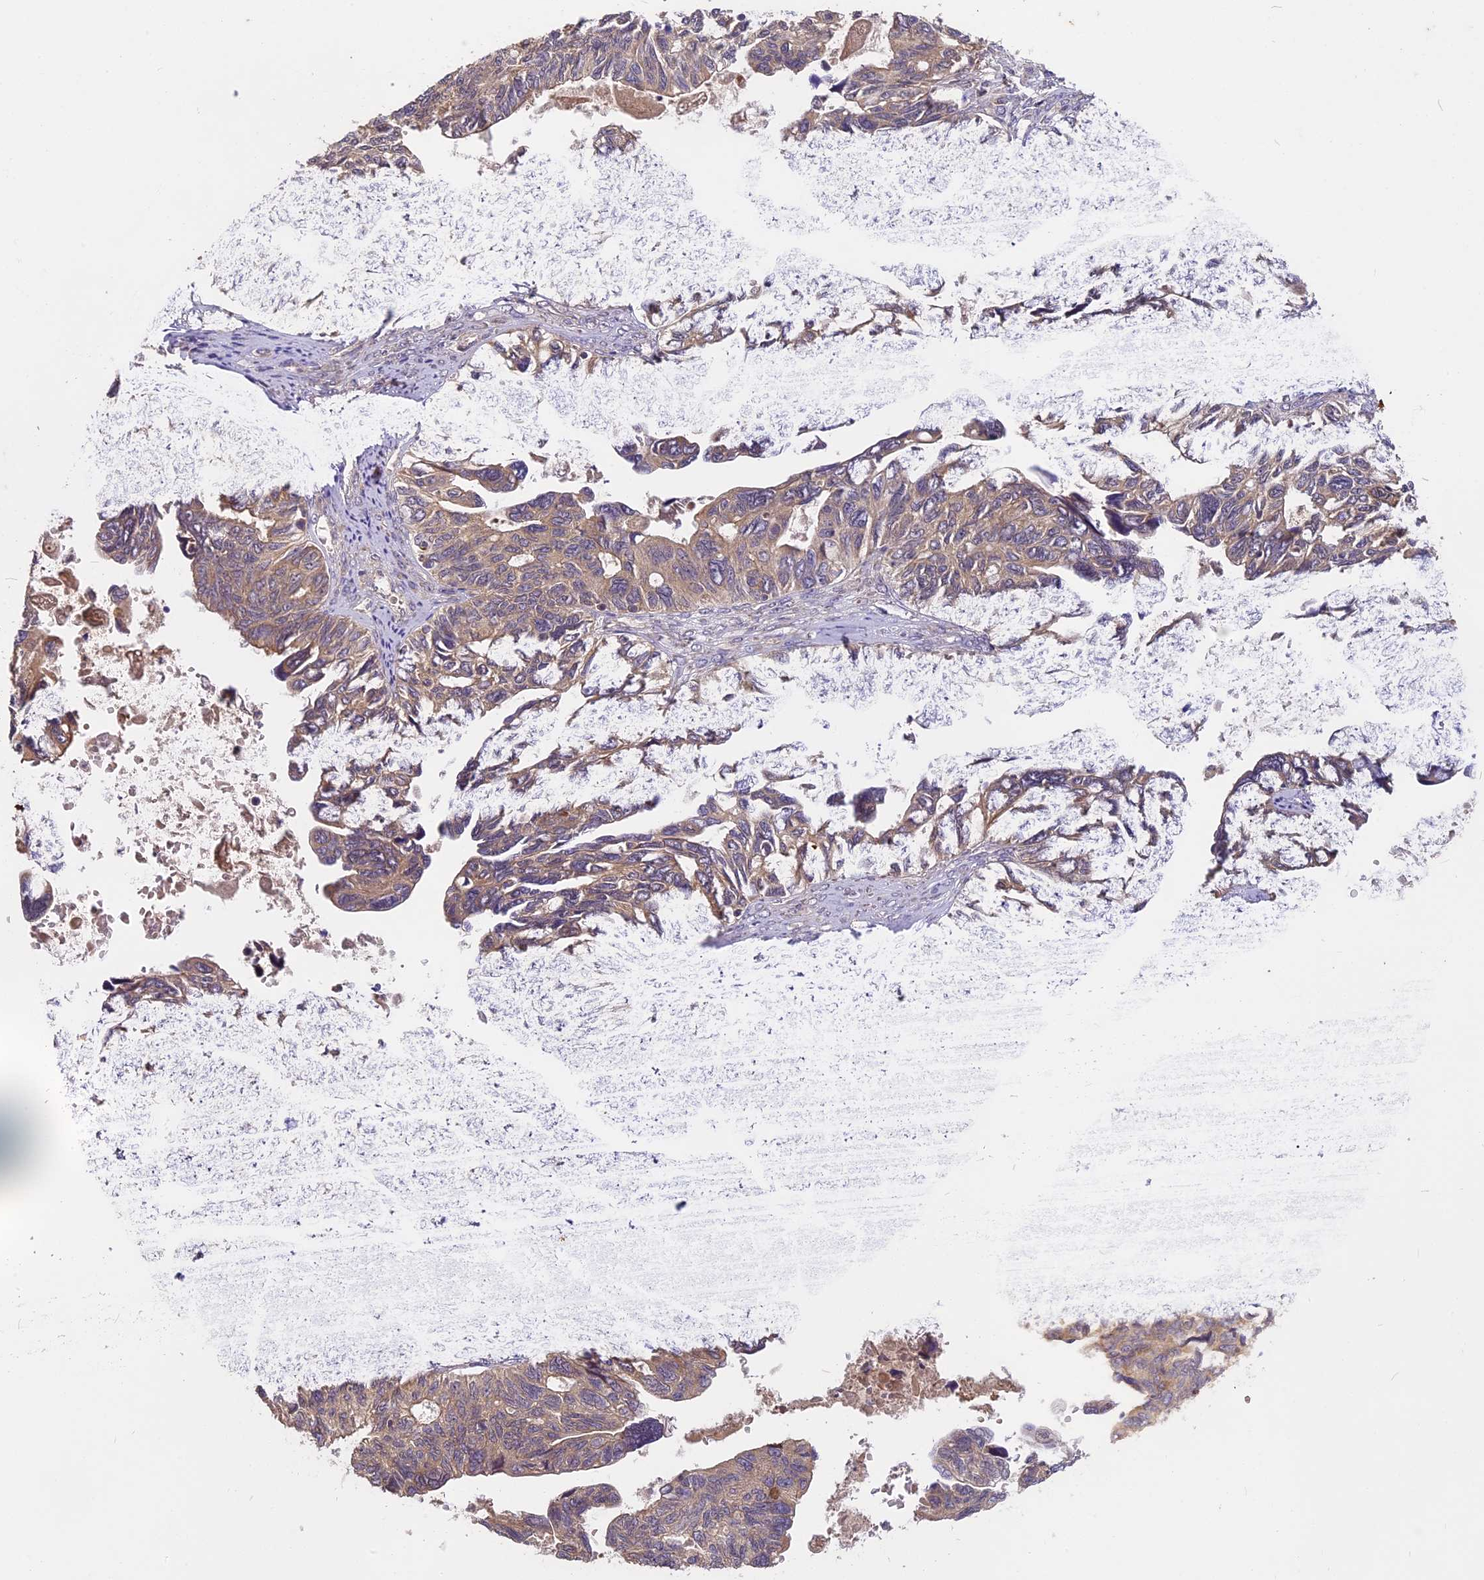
{"staining": {"intensity": "weak", "quantity": "25%-75%", "location": "cytoplasmic/membranous"}, "tissue": "ovarian cancer", "cell_type": "Tumor cells", "image_type": "cancer", "snomed": [{"axis": "morphology", "description": "Cystadenocarcinoma, serous, NOS"}, {"axis": "topography", "description": "Ovary"}], "caption": "High-magnification brightfield microscopy of serous cystadenocarcinoma (ovarian) stained with DAB (3,3'-diaminobenzidine) (brown) and counterstained with hematoxylin (blue). tumor cells exhibit weak cytoplasmic/membranous positivity is present in about25%-75% of cells.", "gene": "MEMO1", "patient": {"sex": "female", "age": 79}}